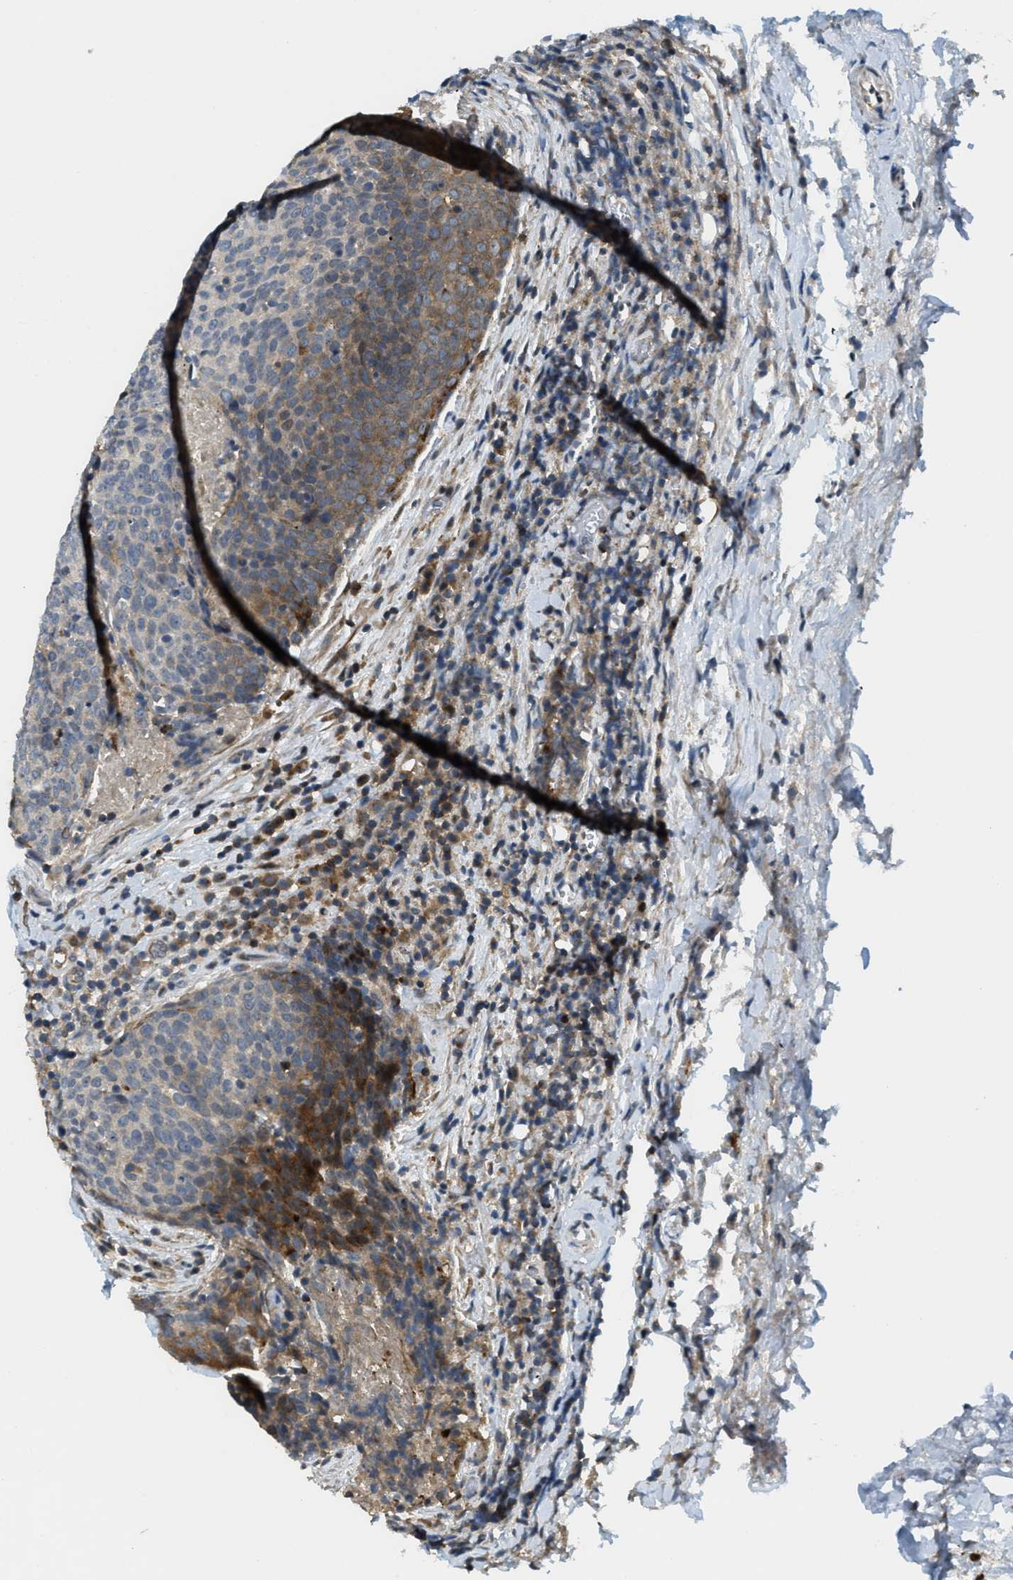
{"staining": {"intensity": "moderate", "quantity": "25%-75%", "location": "cytoplasmic/membranous"}, "tissue": "head and neck cancer", "cell_type": "Tumor cells", "image_type": "cancer", "snomed": [{"axis": "morphology", "description": "Squamous cell carcinoma, NOS"}, {"axis": "morphology", "description": "Squamous cell carcinoma, metastatic, NOS"}, {"axis": "topography", "description": "Lymph node"}, {"axis": "topography", "description": "Head-Neck"}], "caption": "Brown immunohistochemical staining in human head and neck squamous cell carcinoma shows moderate cytoplasmic/membranous staining in approximately 25%-75% of tumor cells. (Stains: DAB (3,3'-diaminobenzidine) in brown, nuclei in blue, Microscopy: brightfield microscopy at high magnification).", "gene": "TRAPPC14", "patient": {"sex": "male", "age": 62}}